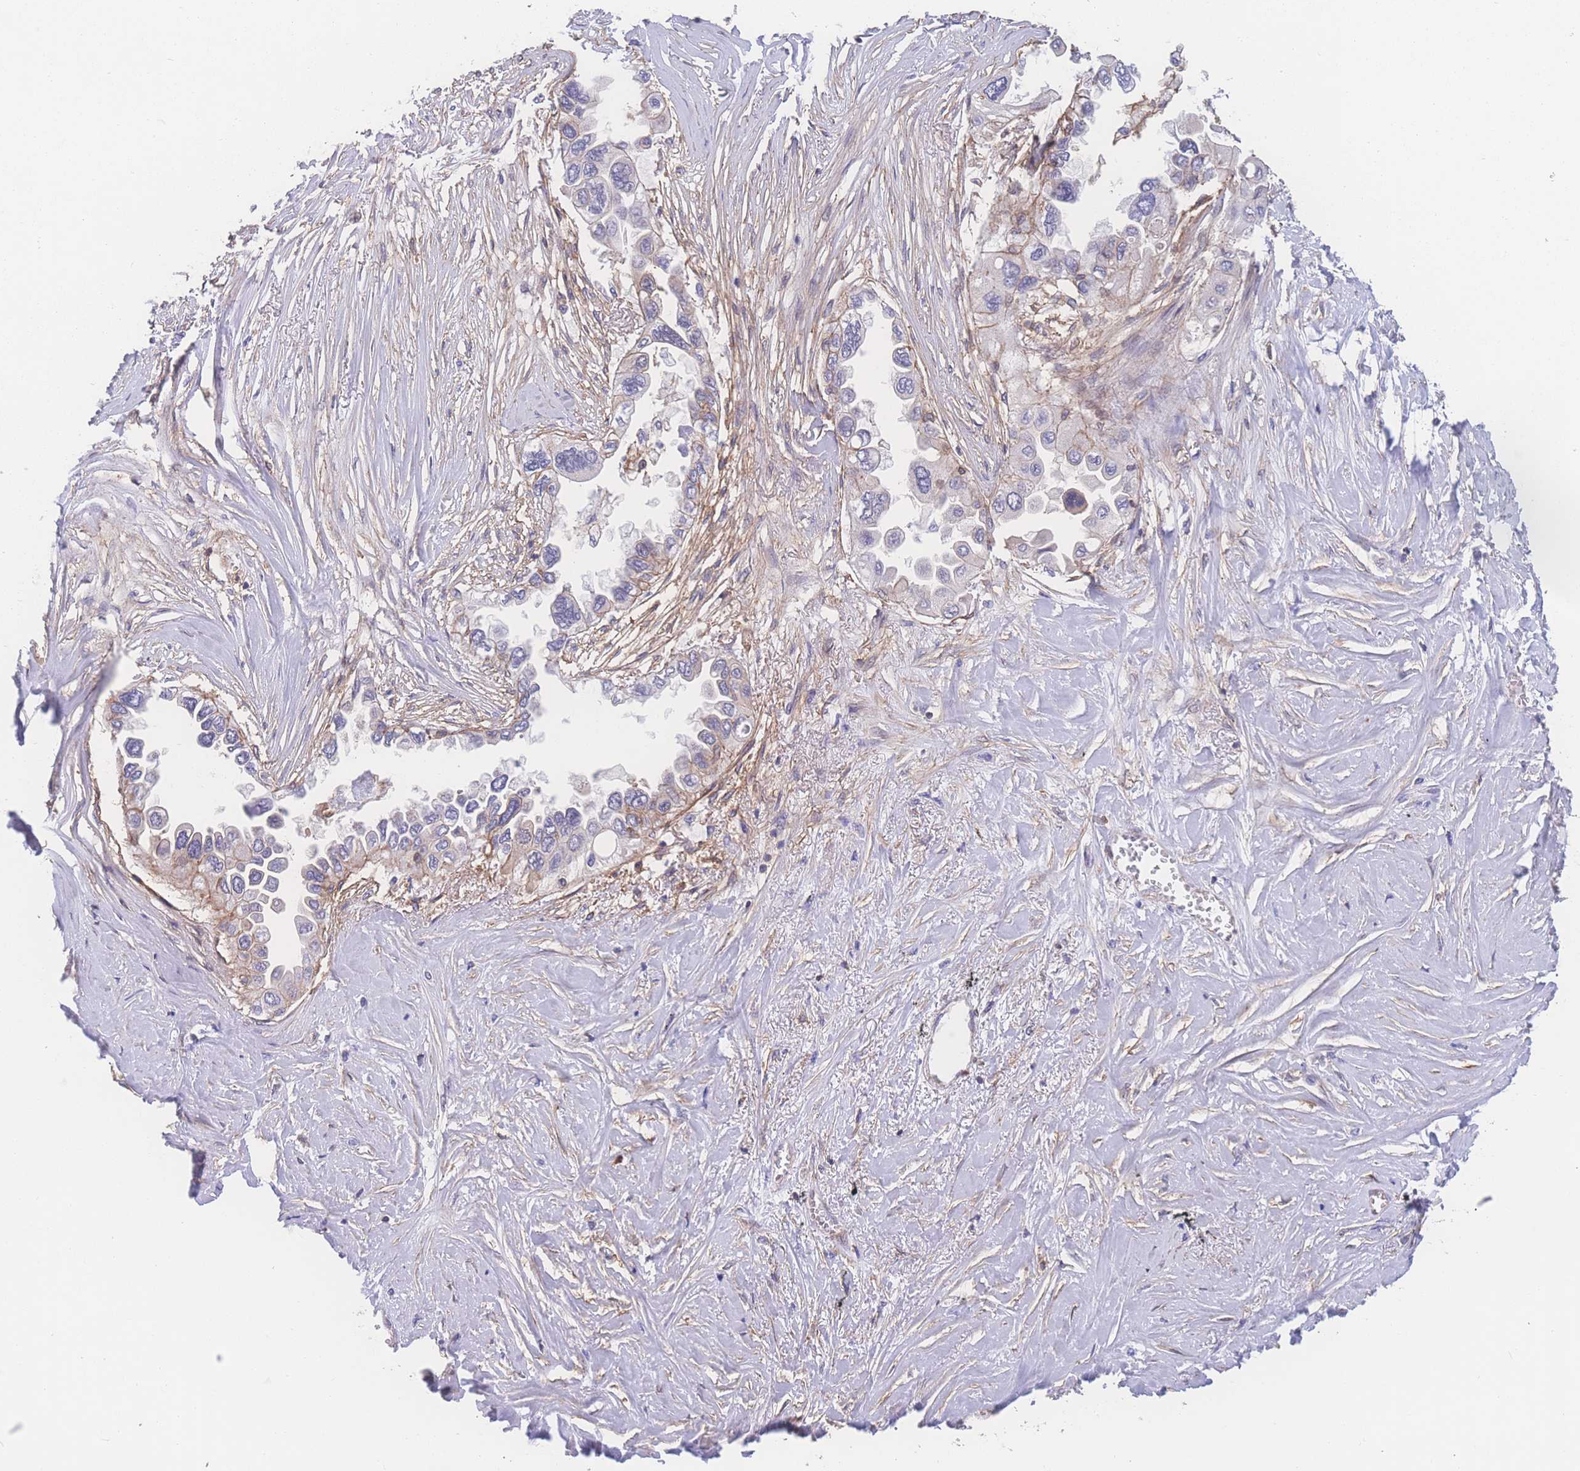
{"staining": {"intensity": "negative", "quantity": "none", "location": "none"}, "tissue": "lung cancer", "cell_type": "Tumor cells", "image_type": "cancer", "snomed": [{"axis": "morphology", "description": "Adenocarcinoma, NOS"}, {"axis": "topography", "description": "Lung"}], "caption": "Lung adenocarcinoma stained for a protein using immunohistochemistry (IHC) demonstrates no staining tumor cells.", "gene": "CFAP97", "patient": {"sex": "female", "age": 76}}